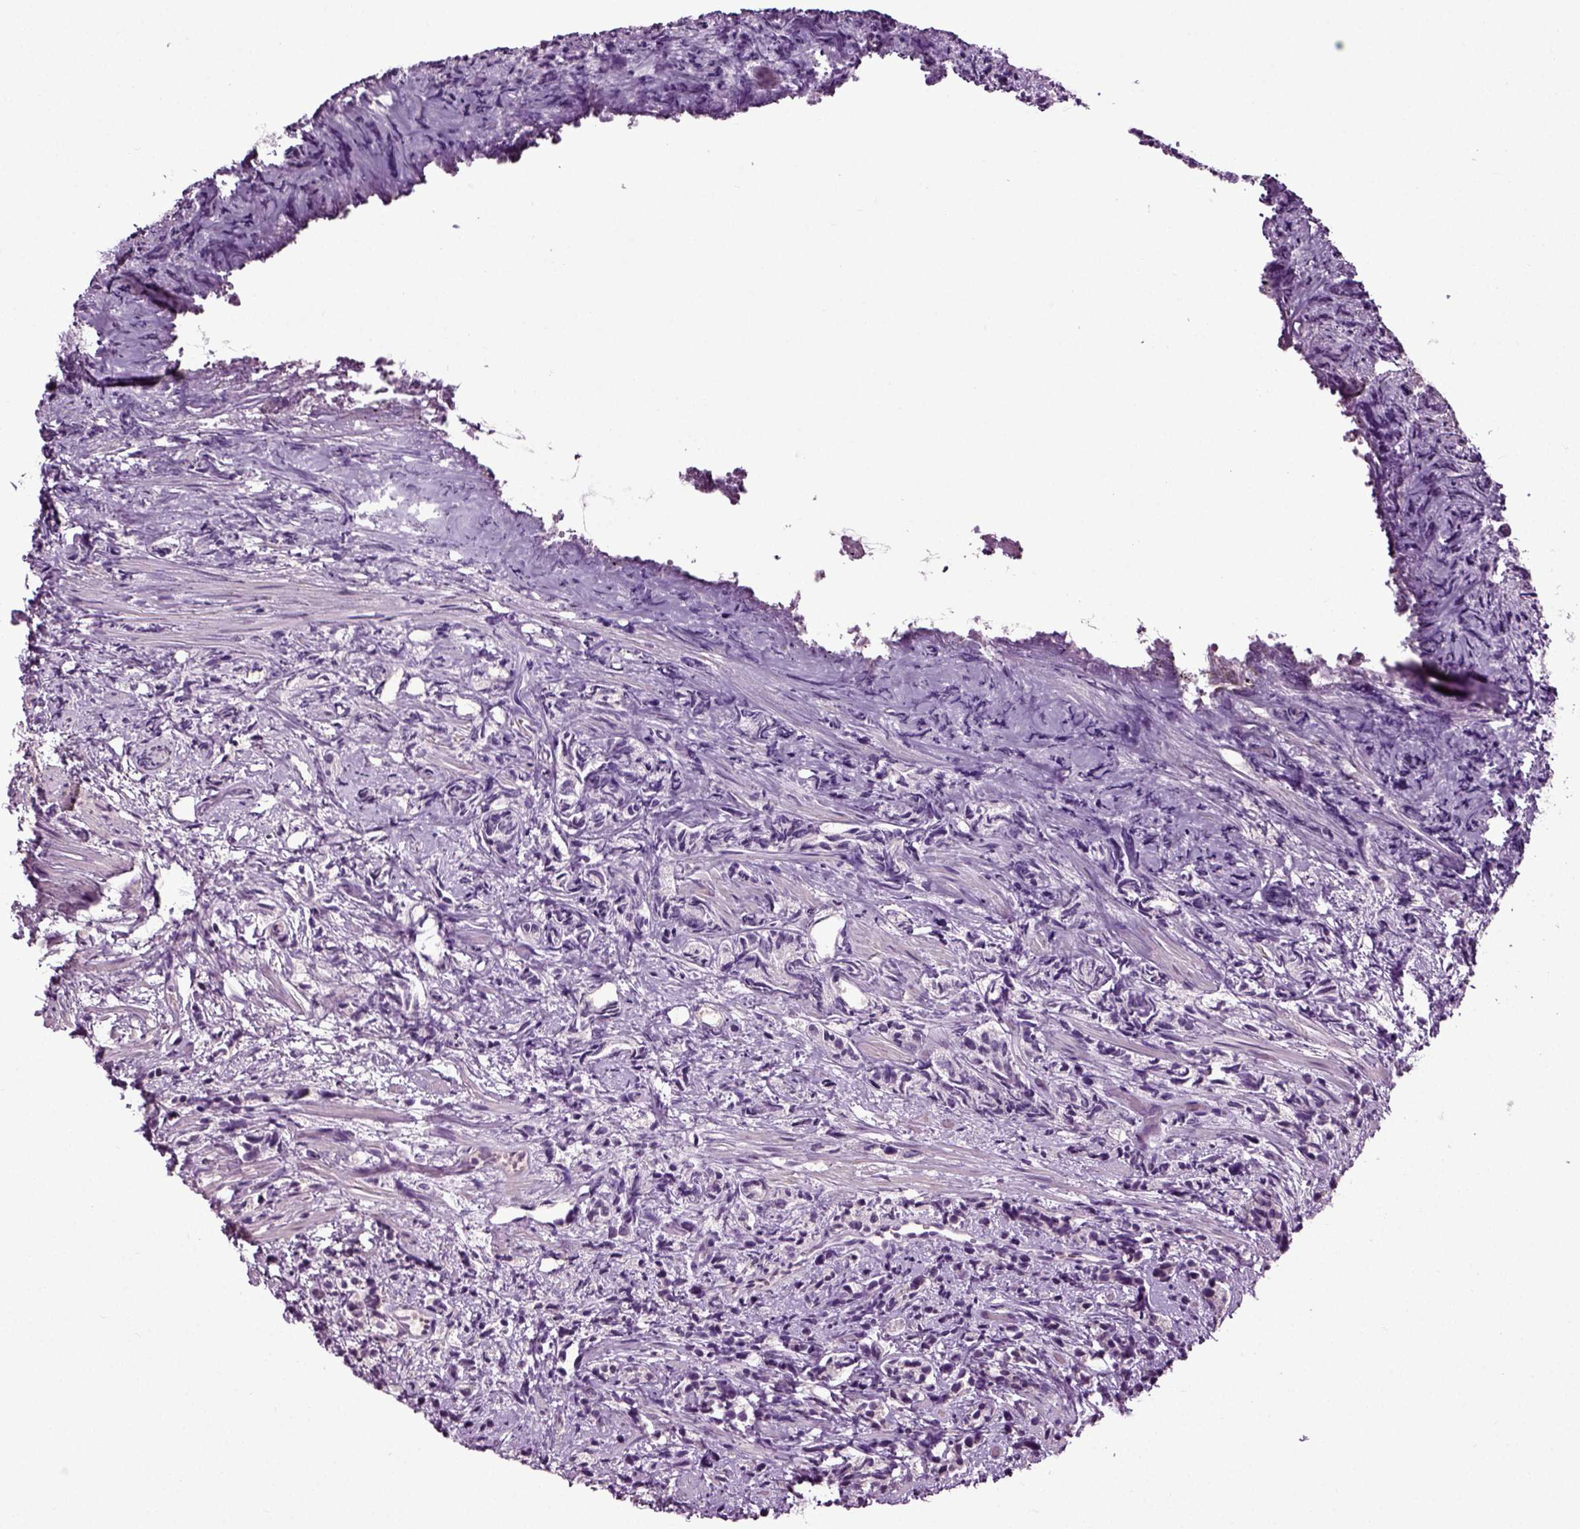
{"staining": {"intensity": "negative", "quantity": "none", "location": "none"}, "tissue": "prostate cancer", "cell_type": "Tumor cells", "image_type": "cancer", "snomed": [{"axis": "morphology", "description": "Adenocarcinoma, High grade"}, {"axis": "topography", "description": "Prostate"}], "caption": "Immunohistochemistry photomicrograph of neoplastic tissue: human high-grade adenocarcinoma (prostate) stained with DAB (3,3'-diaminobenzidine) reveals no significant protein expression in tumor cells.", "gene": "SPATA17", "patient": {"sex": "male", "age": 53}}